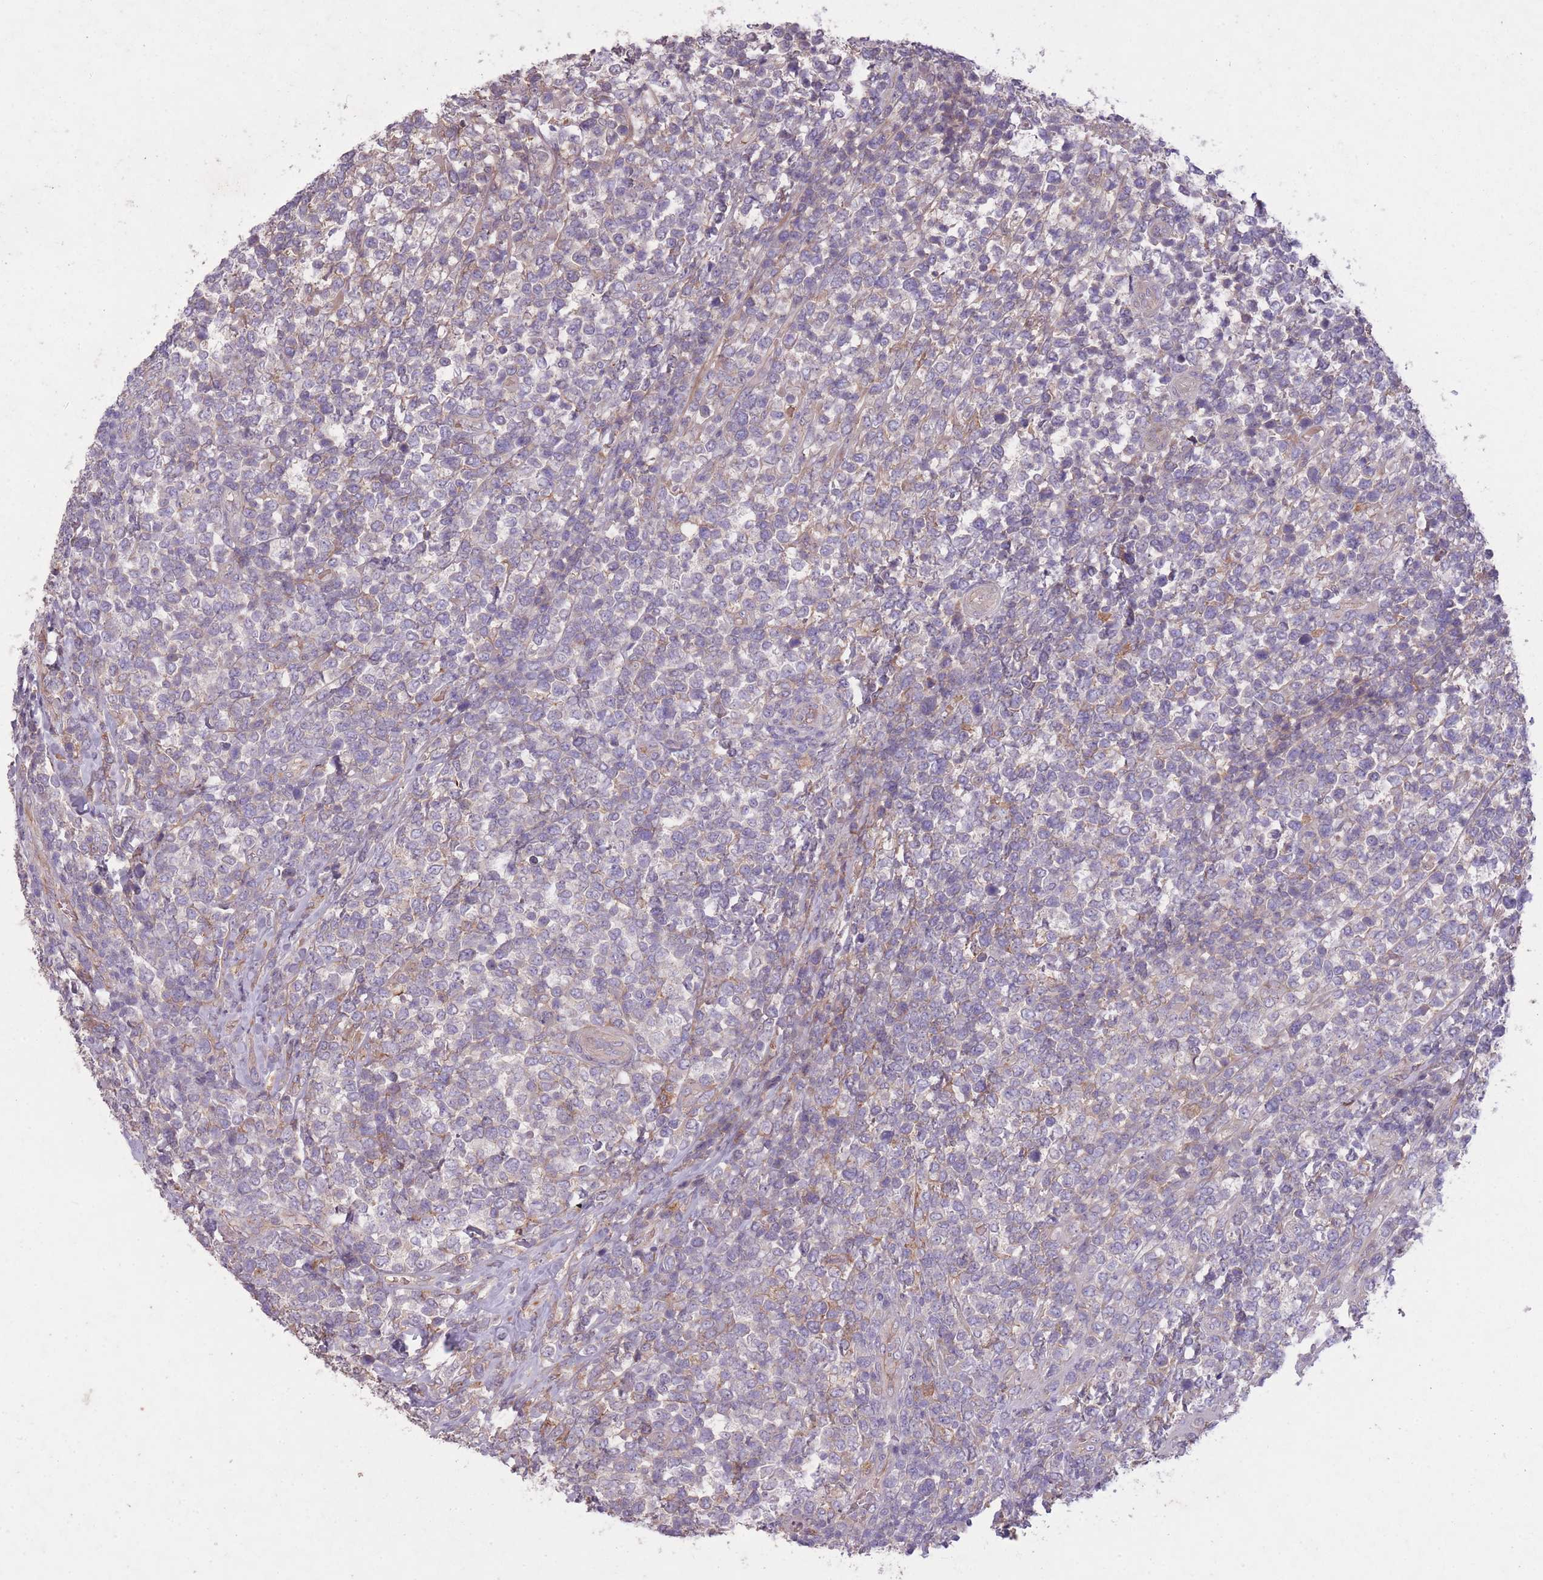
{"staining": {"intensity": "negative", "quantity": "none", "location": "none"}, "tissue": "lymphoma", "cell_type": "Tumor cells", "image_type": "cancer", "snomed": [{"axis": "morphology", "description": "Malignant lymphoma, non-Hodgkin's type, High grade"}, {"axis": "topography", "description": "Soft tissue"}], "caption": "Tumor cells show no significant protein expression in malignant lymphoma, non-Hodgkin's type (high-grade). (Stains: DAB (3,3'-diaminobenzidine) IHC with hematoxylin counter stain, Microscopy: brightfield microscopy at high magnification).", "gene": "OR2V2", "patient": {"sex": "female", "age": 56}}